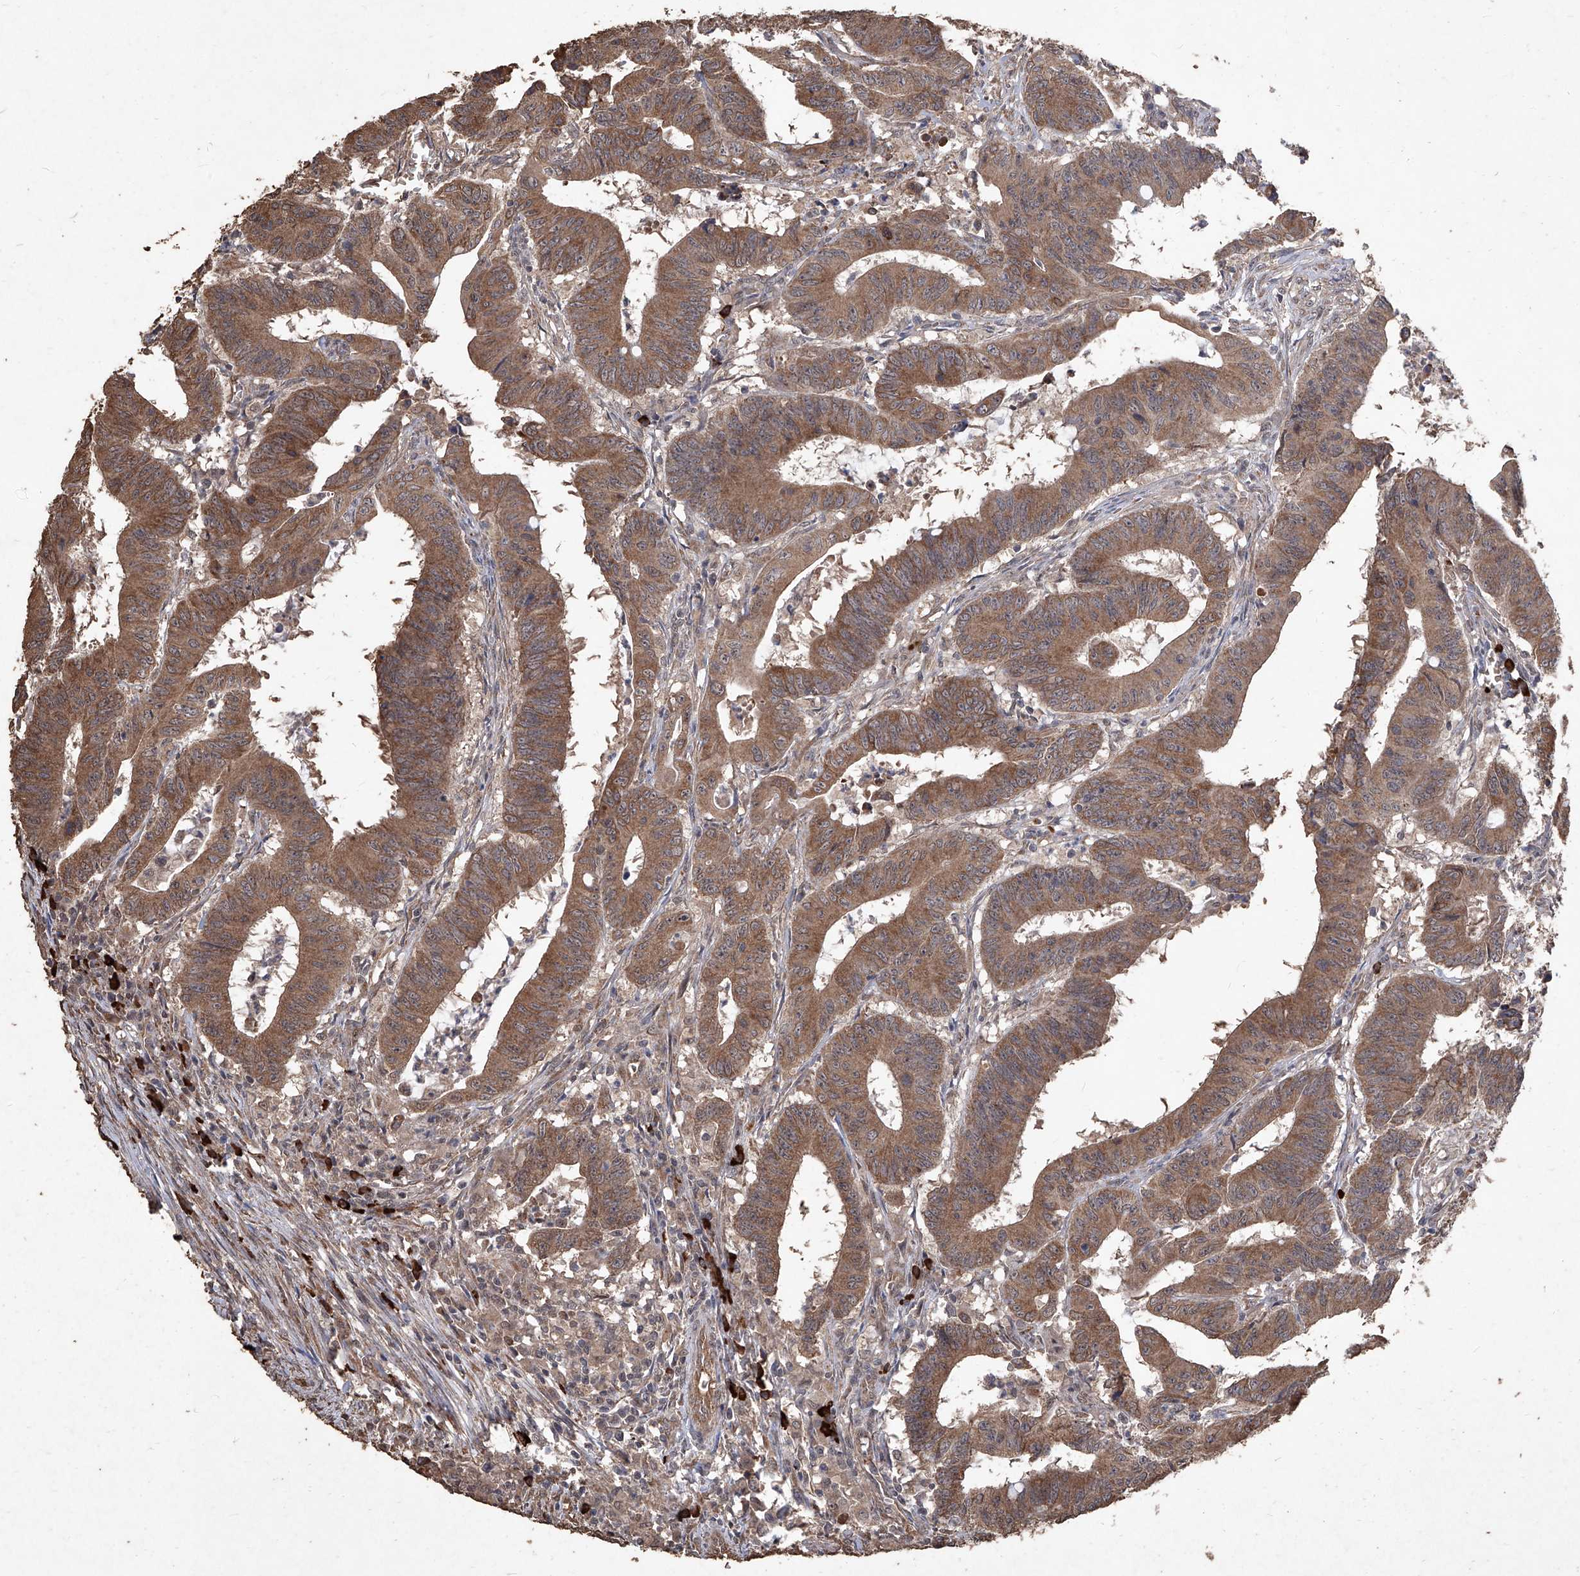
{"staining": {"intensity": "moderate", "quantity": ">75%", "location": "cytoplasmic/membranous"}, "tissue": "colorectal cancer", "cell_type": "Tumor cells", "image_type": "cancer", "snomed": [{"axis": "morphology", "description": "Adenocarcinoma, NOS"}, {"axis": "topography", "description": "Colon"}], "caption": "Immunohistochemical staining of colorectal adenocarcinoma reveals medium levels of moderate cytoplasmic/membranous positivity in approximately >75% of tumor cells. The protein is shown in brown color, while the nuclei are stained blue.", "gene": "EML1", "patient": {"sex": "male", "age": 45}}